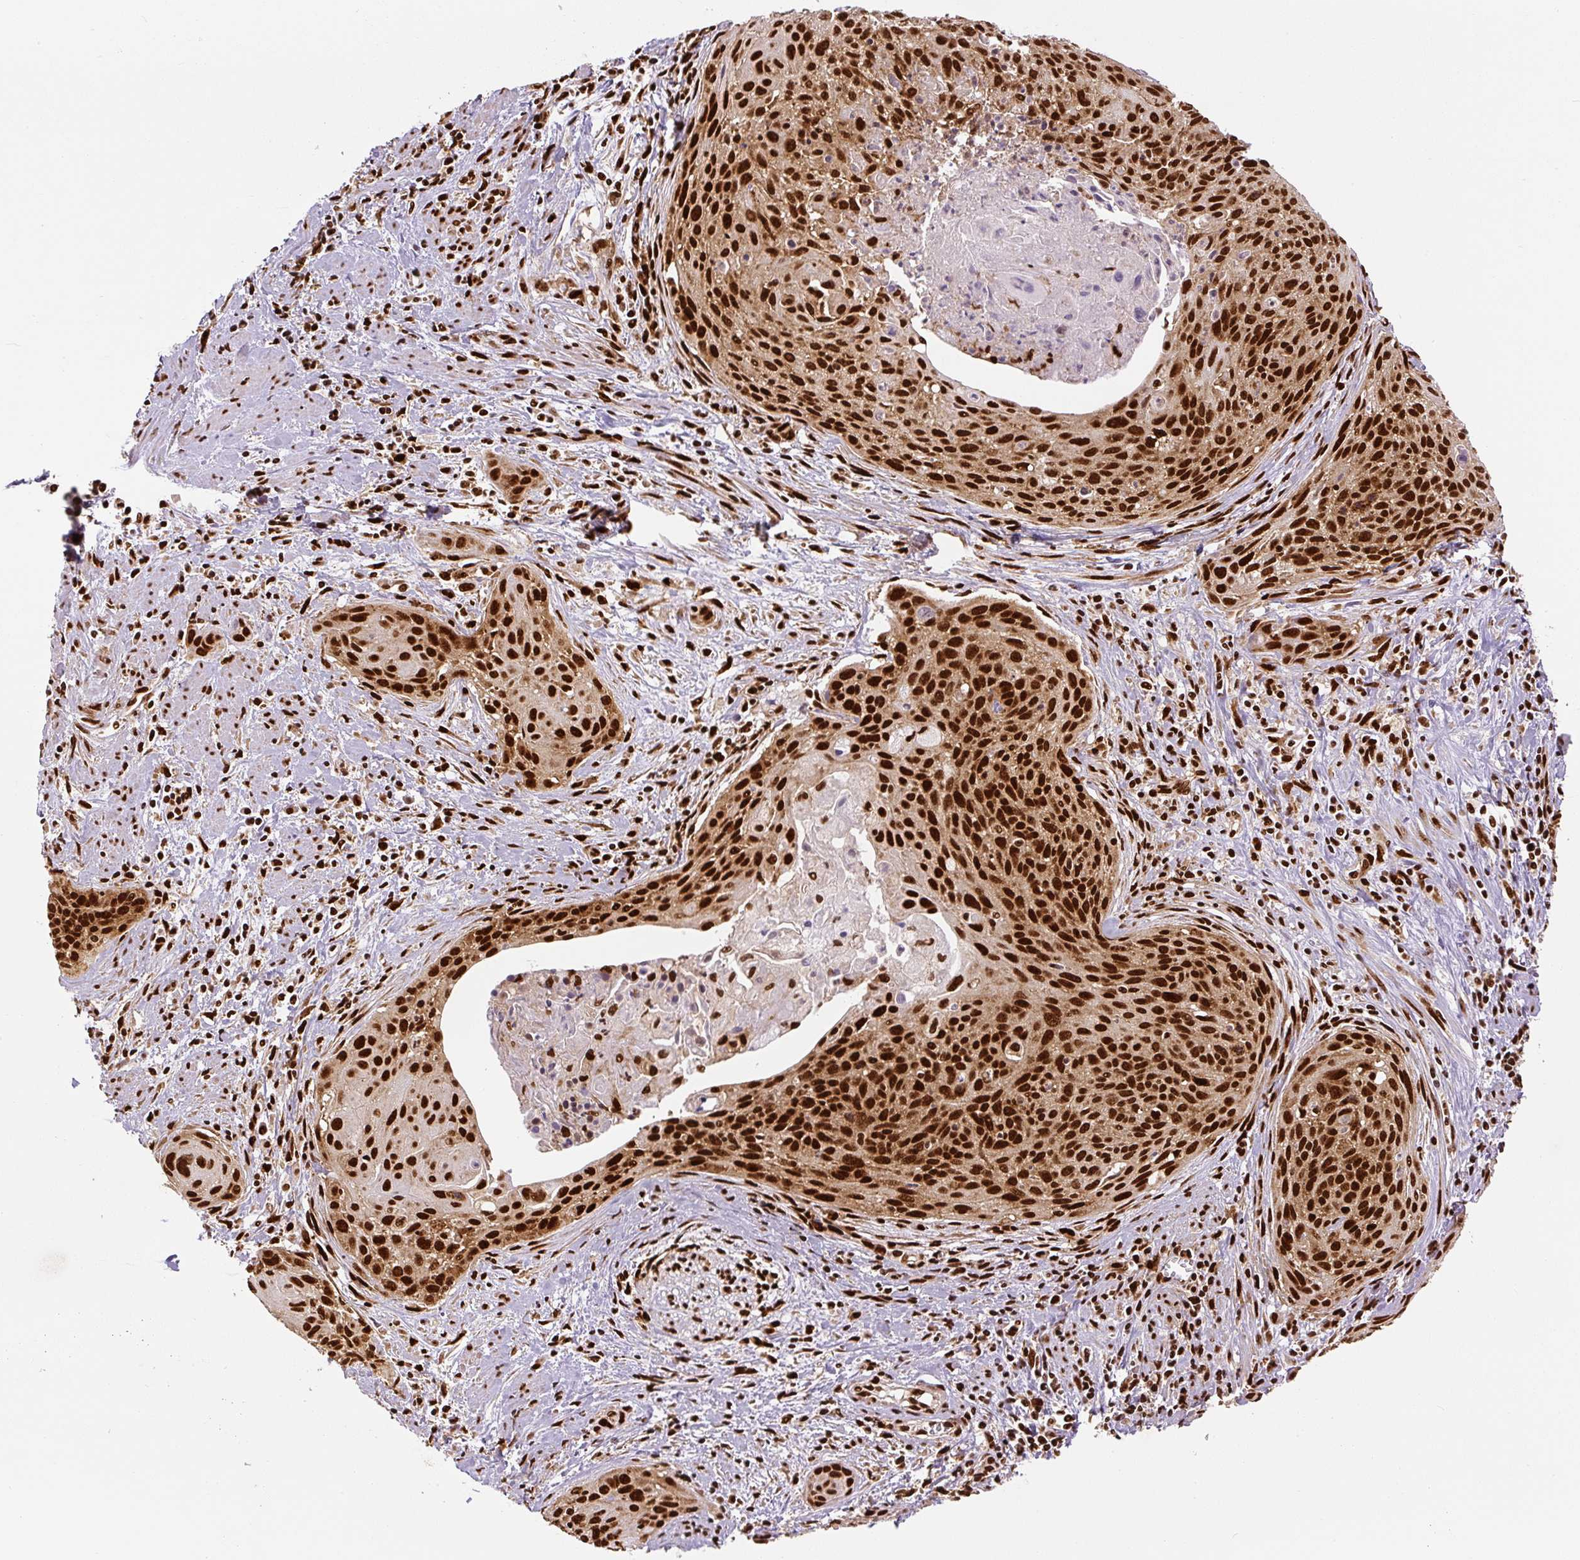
{"staining": {"intensity": "strong", "quantity": ">75%", "location": "nuclear"}, "tissue": "cervical cancer", "cell_type": "Tumor cells", "image_type": "cancer", "snomed": [{"axis": "morphology", "description": "Squamous cell carcinoma, NOS"}, {"axis": "topography", "description": "Cervix"}], "caption": "Immunohistochemical staining of human cervical cancer exhibits high levels of strong nuclear positivity in about >75% of tumor cells.", "gene": "FUS", "patient": {"sex": "female", "age": 55}}